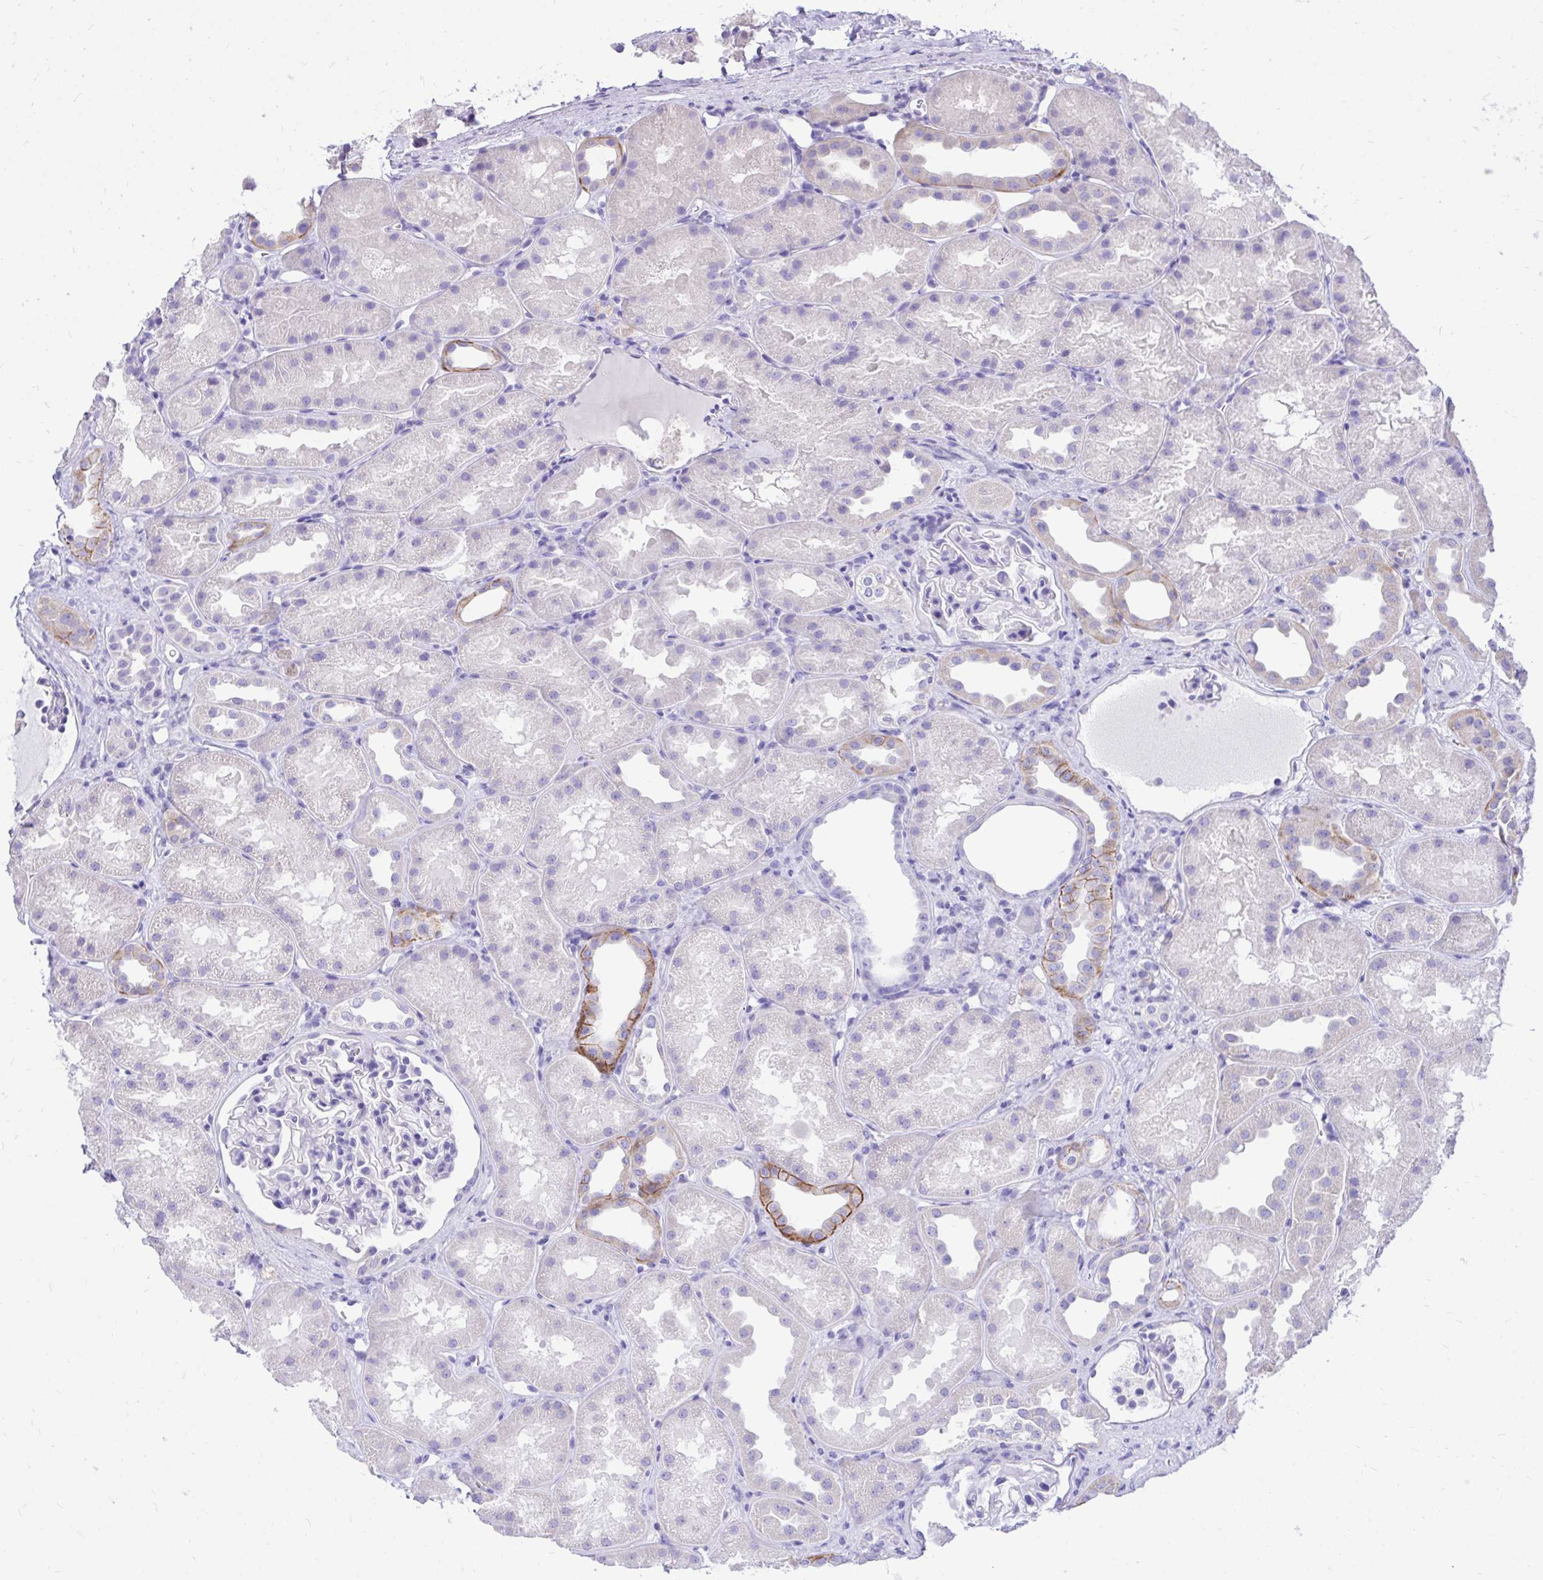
{"staining": {"intensity": "negative", "quantity": "none", "location": "none"}, "tissue": "kidney", "cell_type": "Cells in glomeruli", "image_type": "normal", "snomed": [{"axis": "morphology", "description": "Normal tissue, NOS"}, {"axis": "topography", "description": "Kidney"}], "caption": "A micrograph of kidney stained for a protein demonstrates no brown staining in cells in glomeruli. The staining was performed using DAB to visualize the protein expression in brown, while the nuclei were stained in blue with hematoxylin (Magnification: 20x).", "gene": "MON1A", "patient": {"sex": "male", "age": 61}}